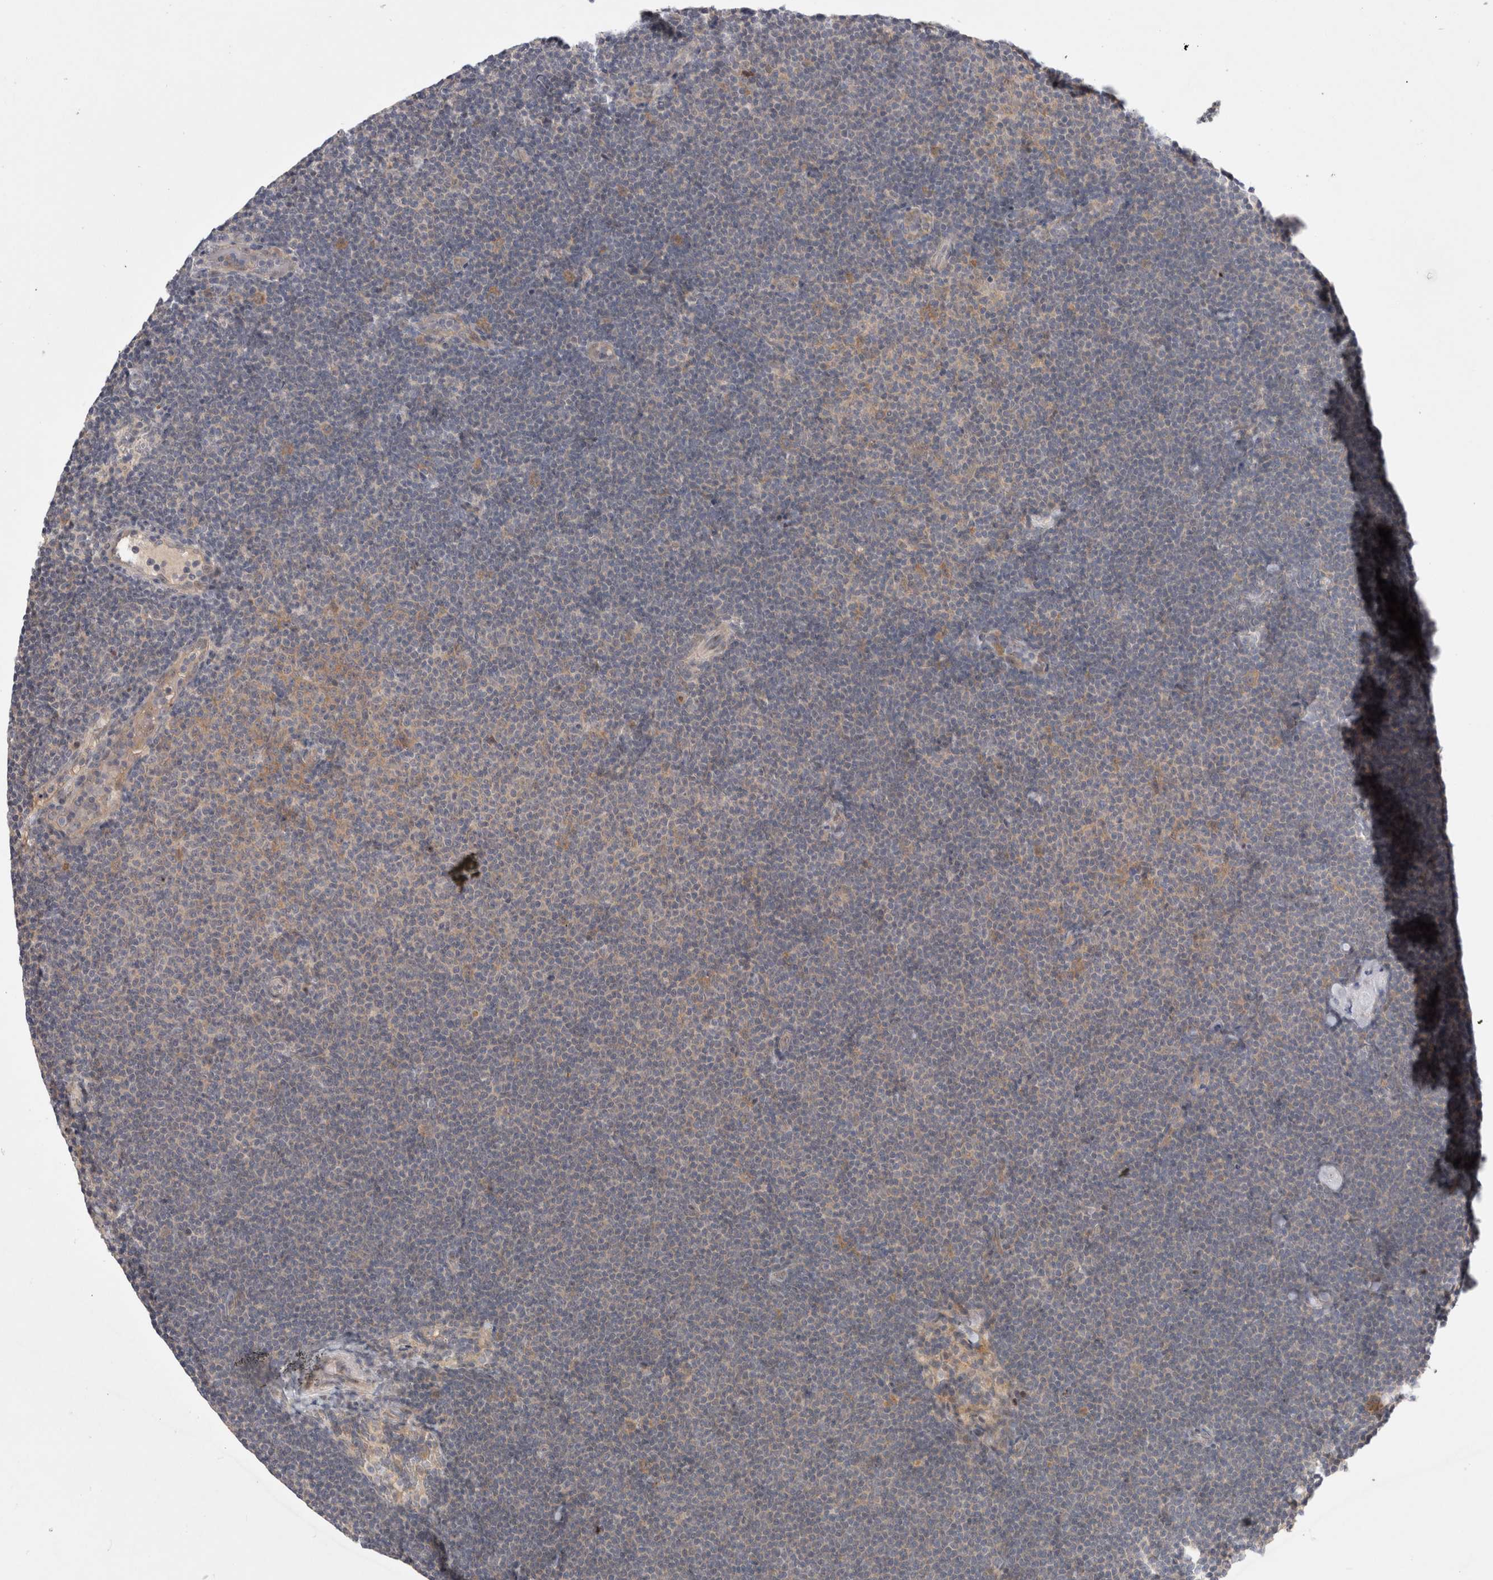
{"staining": {"intensity": "weak", "quantity": "<25%", "location": "cytoplasmic/membranous"}, "tissue": "lymphoma", "cell_type": "Tumor cells", "image_type": "cancer", "snomed": [{"axis": "morphology", "description": "Malignant lymphoma, non-Hodgkin's type, Low grade"}, {"axis": "topography", "description": "Lymph node"}], "caption": "Micrograph shows no protein staining in tumor cells of low-grade malignant lymphoma, non-Hodgkin's type tissue. (Brightfield microscopy of DAB (3,3'-diaminobenzidine) IHC at high magnification).", "gene": "CERS3", "patient": {"sex": "female", "age": 53}}